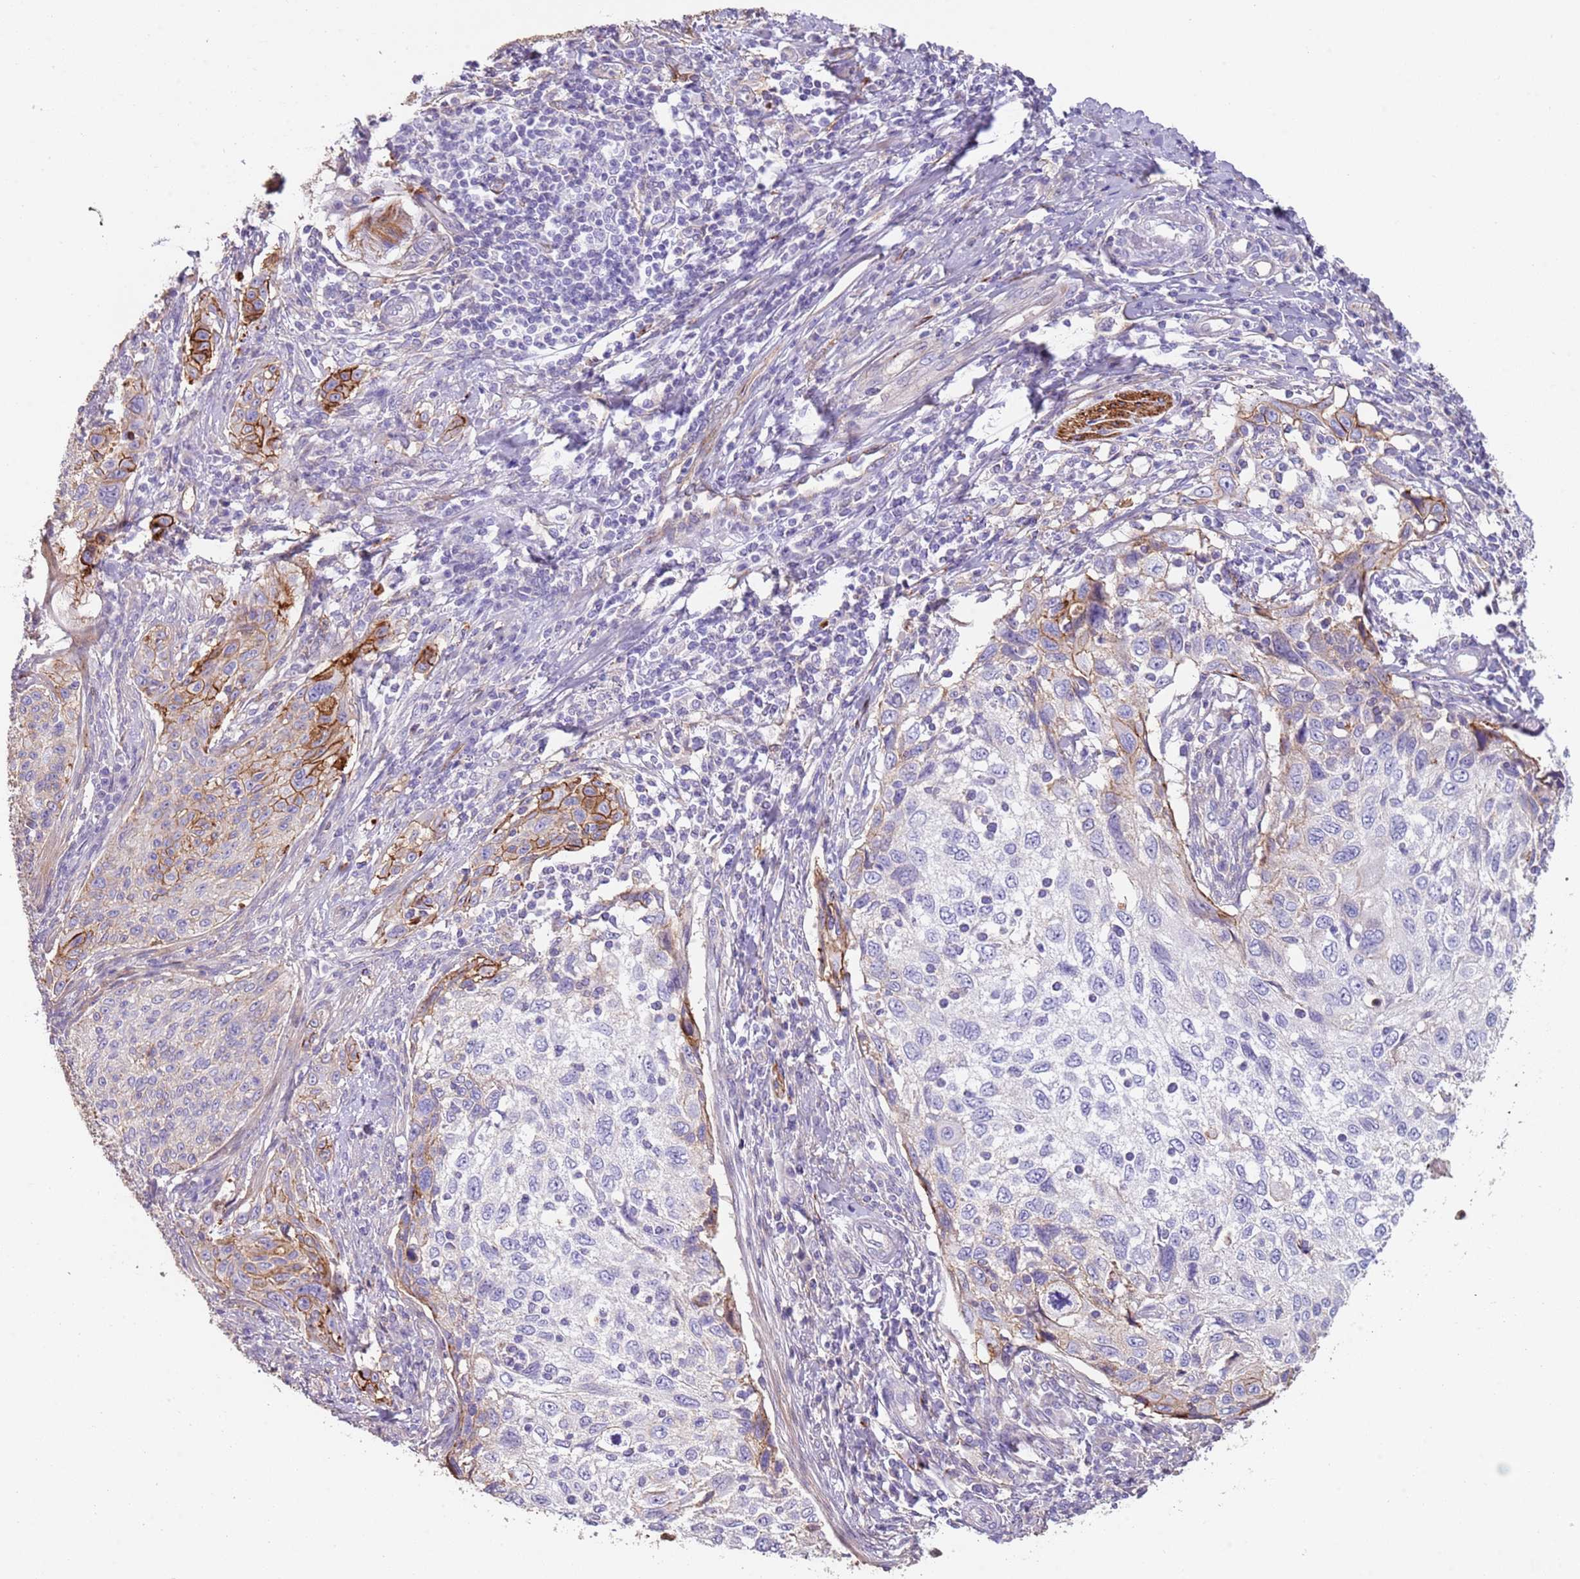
{"staining": {"intensity": "moderate", "quantity": "<25%", "location": "cytoplasmic/membranous"}, "tissue": "cervical cancer", "cell_type": "Tumor cells", "image_type": "cancer", "snomed": [{"axis": "morphology", "description": "Squamous cell carcinoma, NOS"}, {"axis": "topography", "description": "Cervix"}], "caption": "Protein staining displays moderate cytoplasmic/membranous expression in about <25% of tumor cells in cervical cancer (squamous cell carcinoma).", "gene": "NBPF3", "patient": {"sex": "female", "age": 70}}